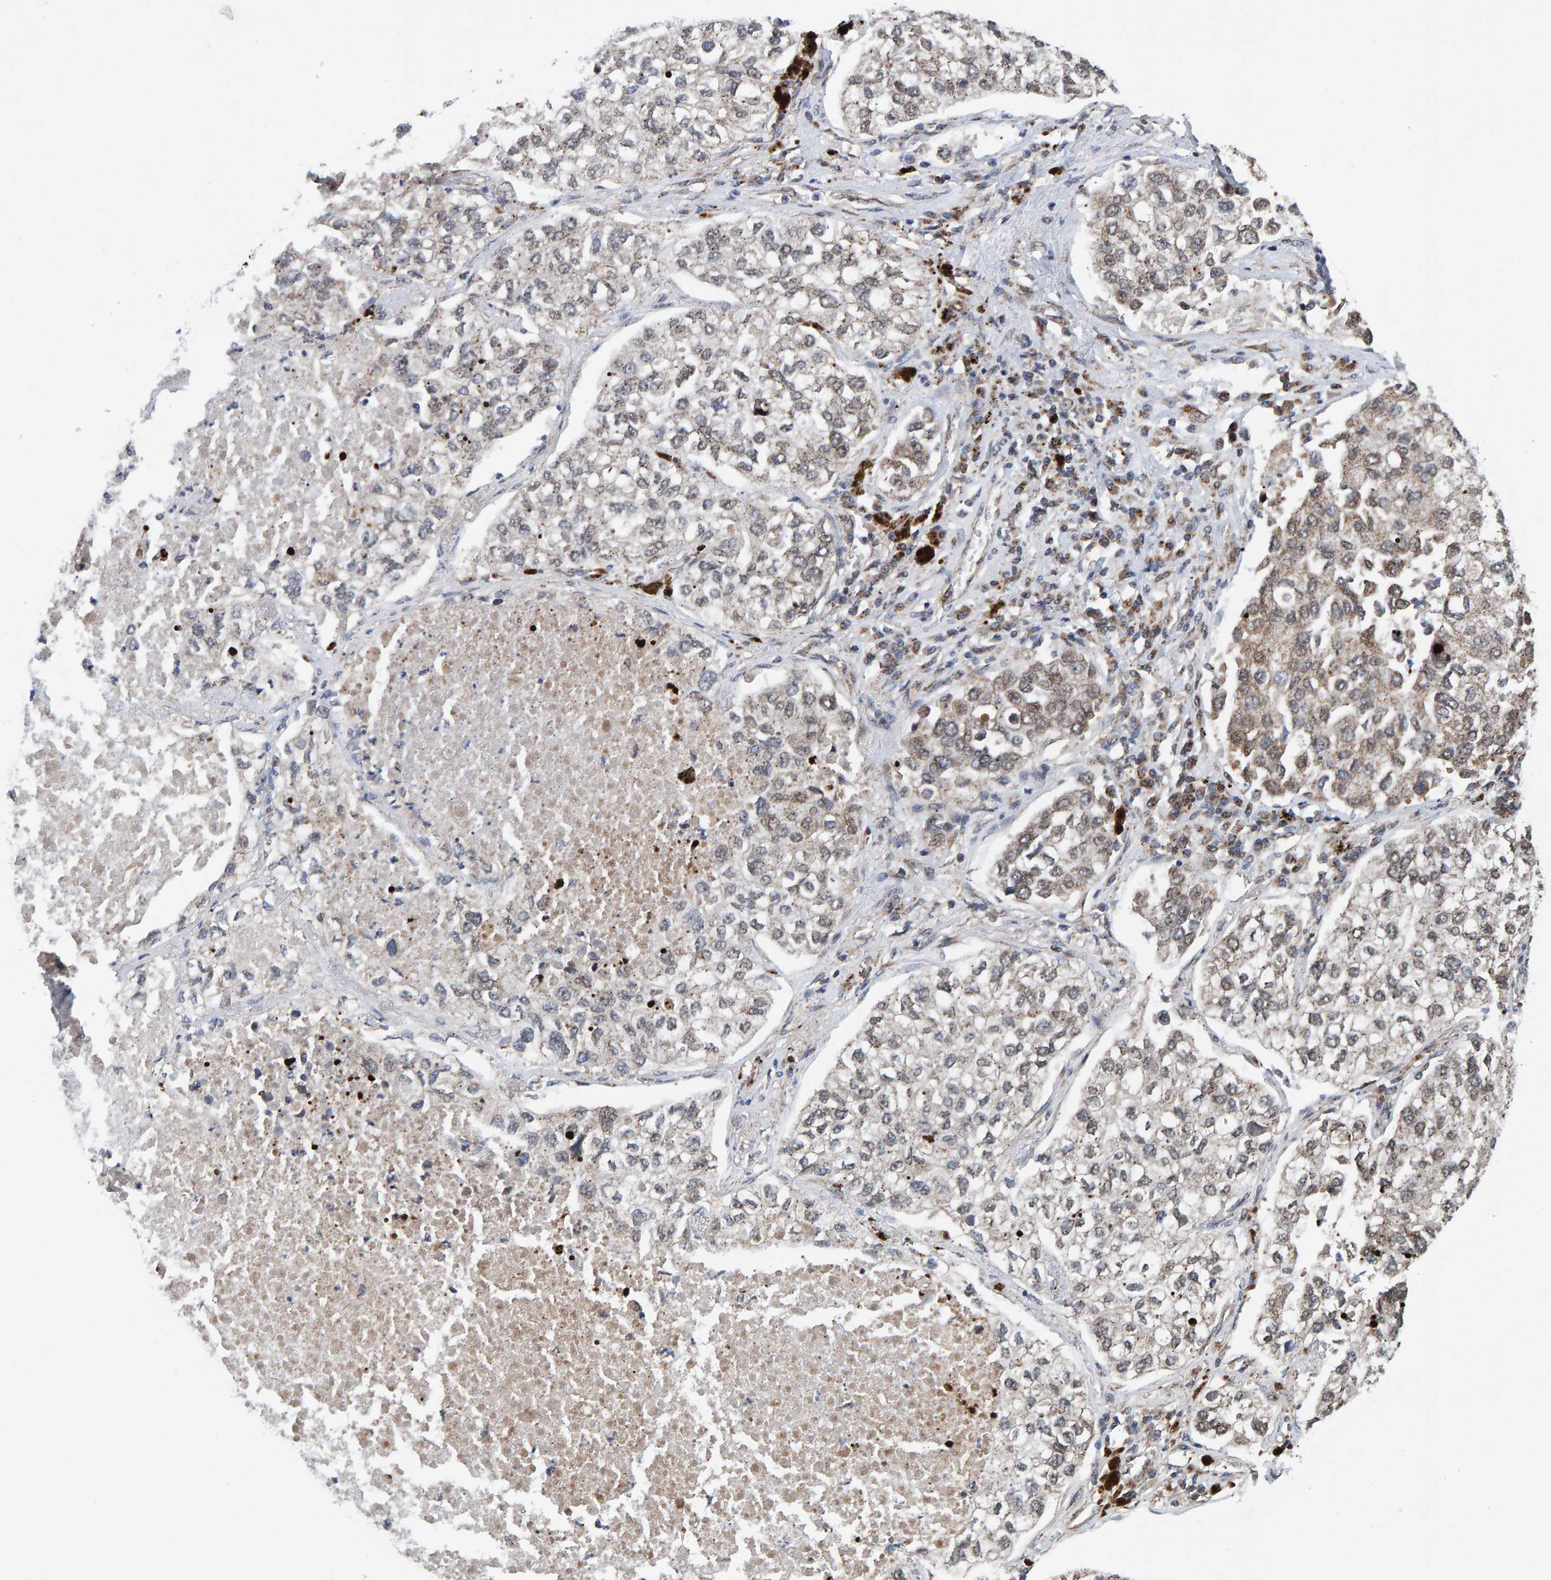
{"staining": {"intensity": "weak", "quantity": "25%-75%", "location": "cytoplasmic/membranous"}, "tissue": "lung cancer", "cell_type": "Tumor cells", "image_type": "cancer", "snomed": [{"axis": "morphology", "description": "Inflammation, NOS"}, {"axis": "morphology", "description": "Adenocarcinoma, NOS"}, {"axis": "topography", "description": "Lung"}], "caption": "Brown immunohistochemical staining in lung cancer reveals weak cytoplasmic/membranous expression in about 25%-75% of tumor cells.", "gene": "CCDC25", "patient": {"sex": "male", "age": 63}}